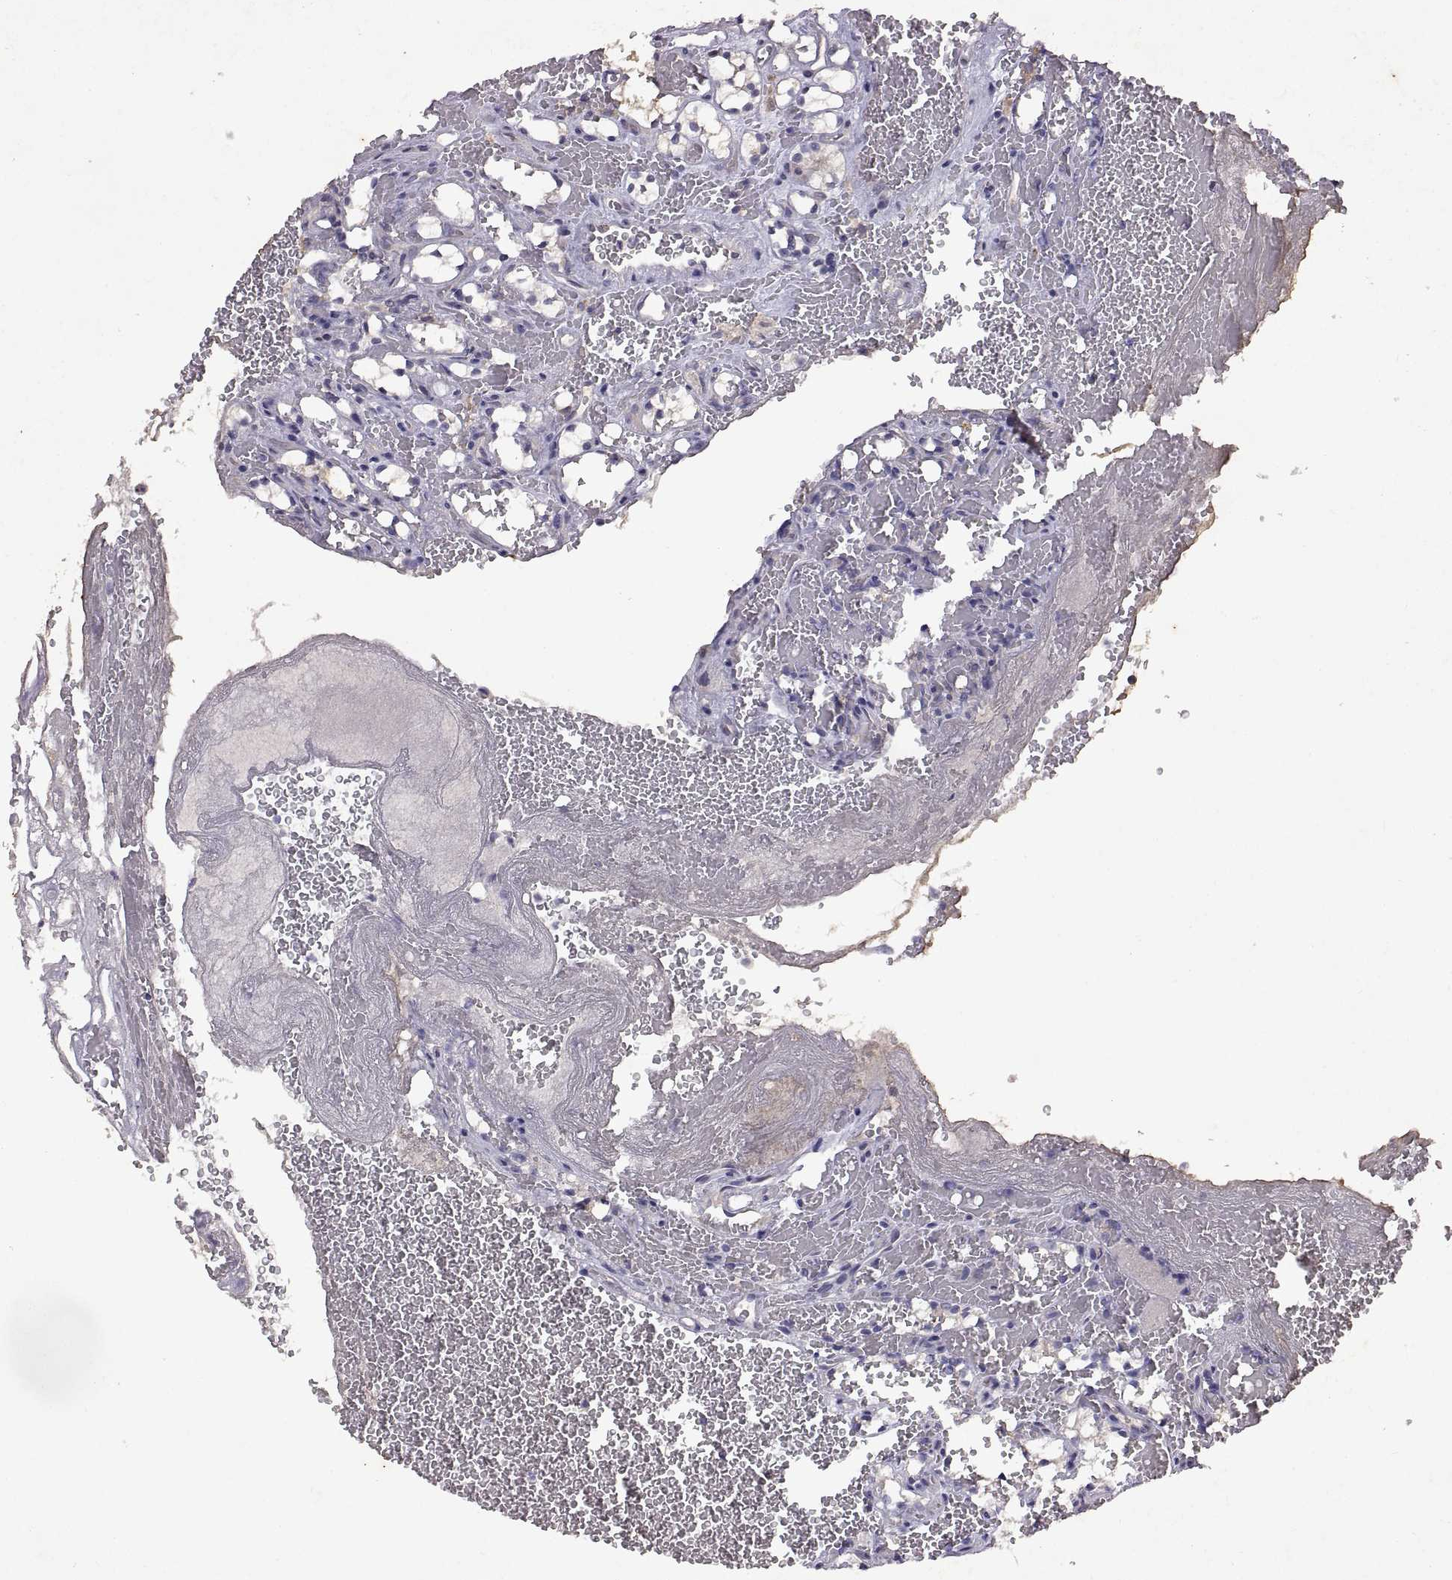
{"staining": {"intensity": "negative", "quantity": "none", "location": "none"}, "tissue": "renal cancer", "cell_type": "Tumor cells", "image_type": "cancer", "snomed": [{"axis": "morphology", "description": "Adenocarcinoma, NOS"}, {"axis": "topography", "description": "Kidney"}], "caption": "IHC photomicrograph of adenocarcinoma (renal) stained for a protein (brown), which displays no positivity in tumor cells. The staining is performed using DAB brown chromogen with nuclei counter-stained in using hematoxylin.", "gene": "DEFB136", "patient": {"sex": "female", "age": 69}}